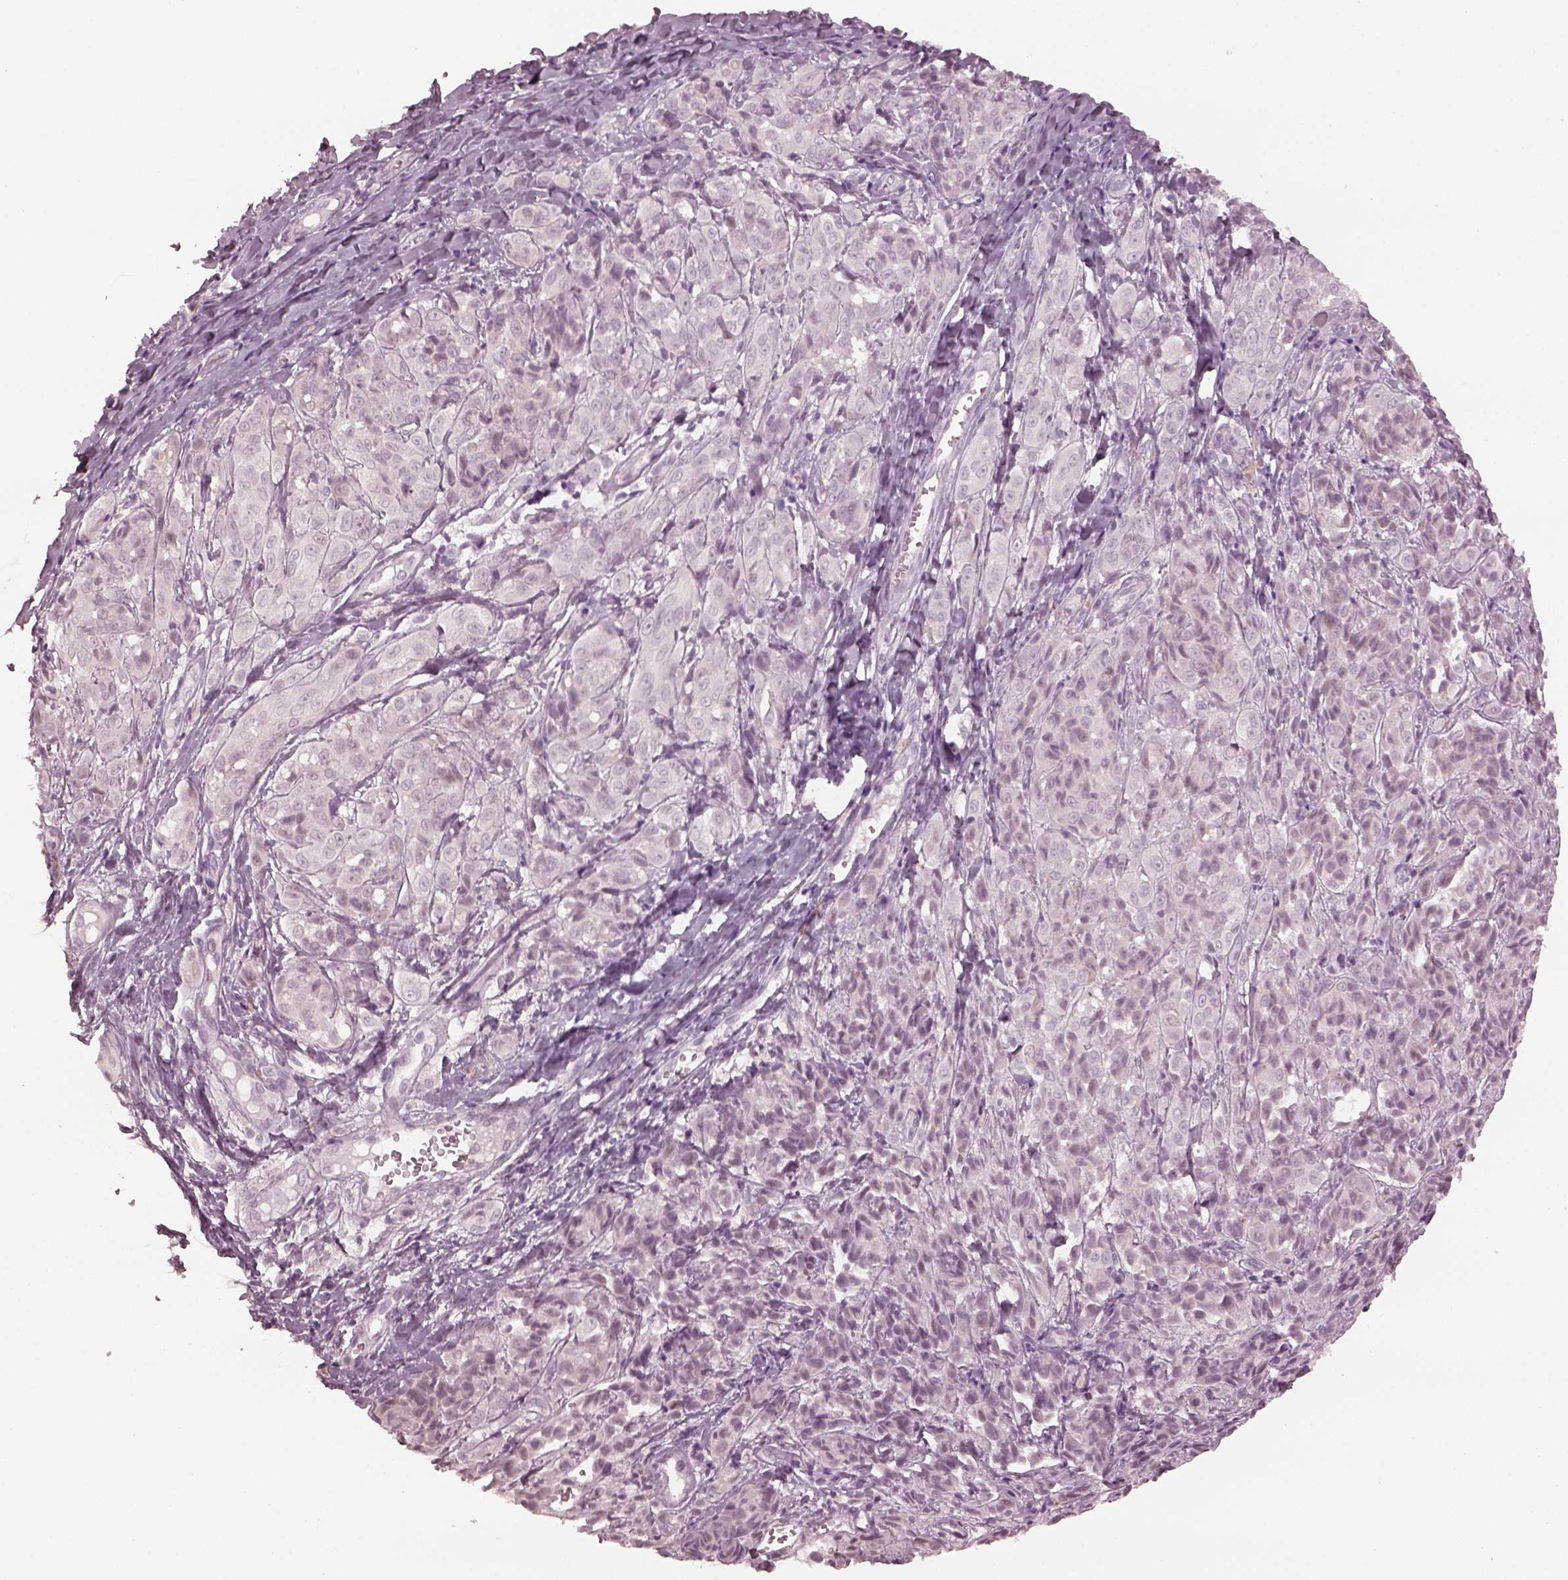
{"staining": {"intensity": "negative", "quantity": "none", "location": "none"}, "tissue": "melanoma", "cell_type": "Tumor cells", "image_type": "cancer", "snomed": [{"axis": "morphology", "description": "Malignant melanoma, NOS"}, {"axis": "topography", "description": "Skin"}], "caption": "Immunohistochemical staining of human melanoma displays no significant positivity in tumor cells. Brightfield microscopy of immunohistochemistry (IHC) stained with DAB (brown) and hematoxylin (blue), captured at high magnification.", "gene": "CCDC170", "patient": {"sex": "male", "age": 89}}